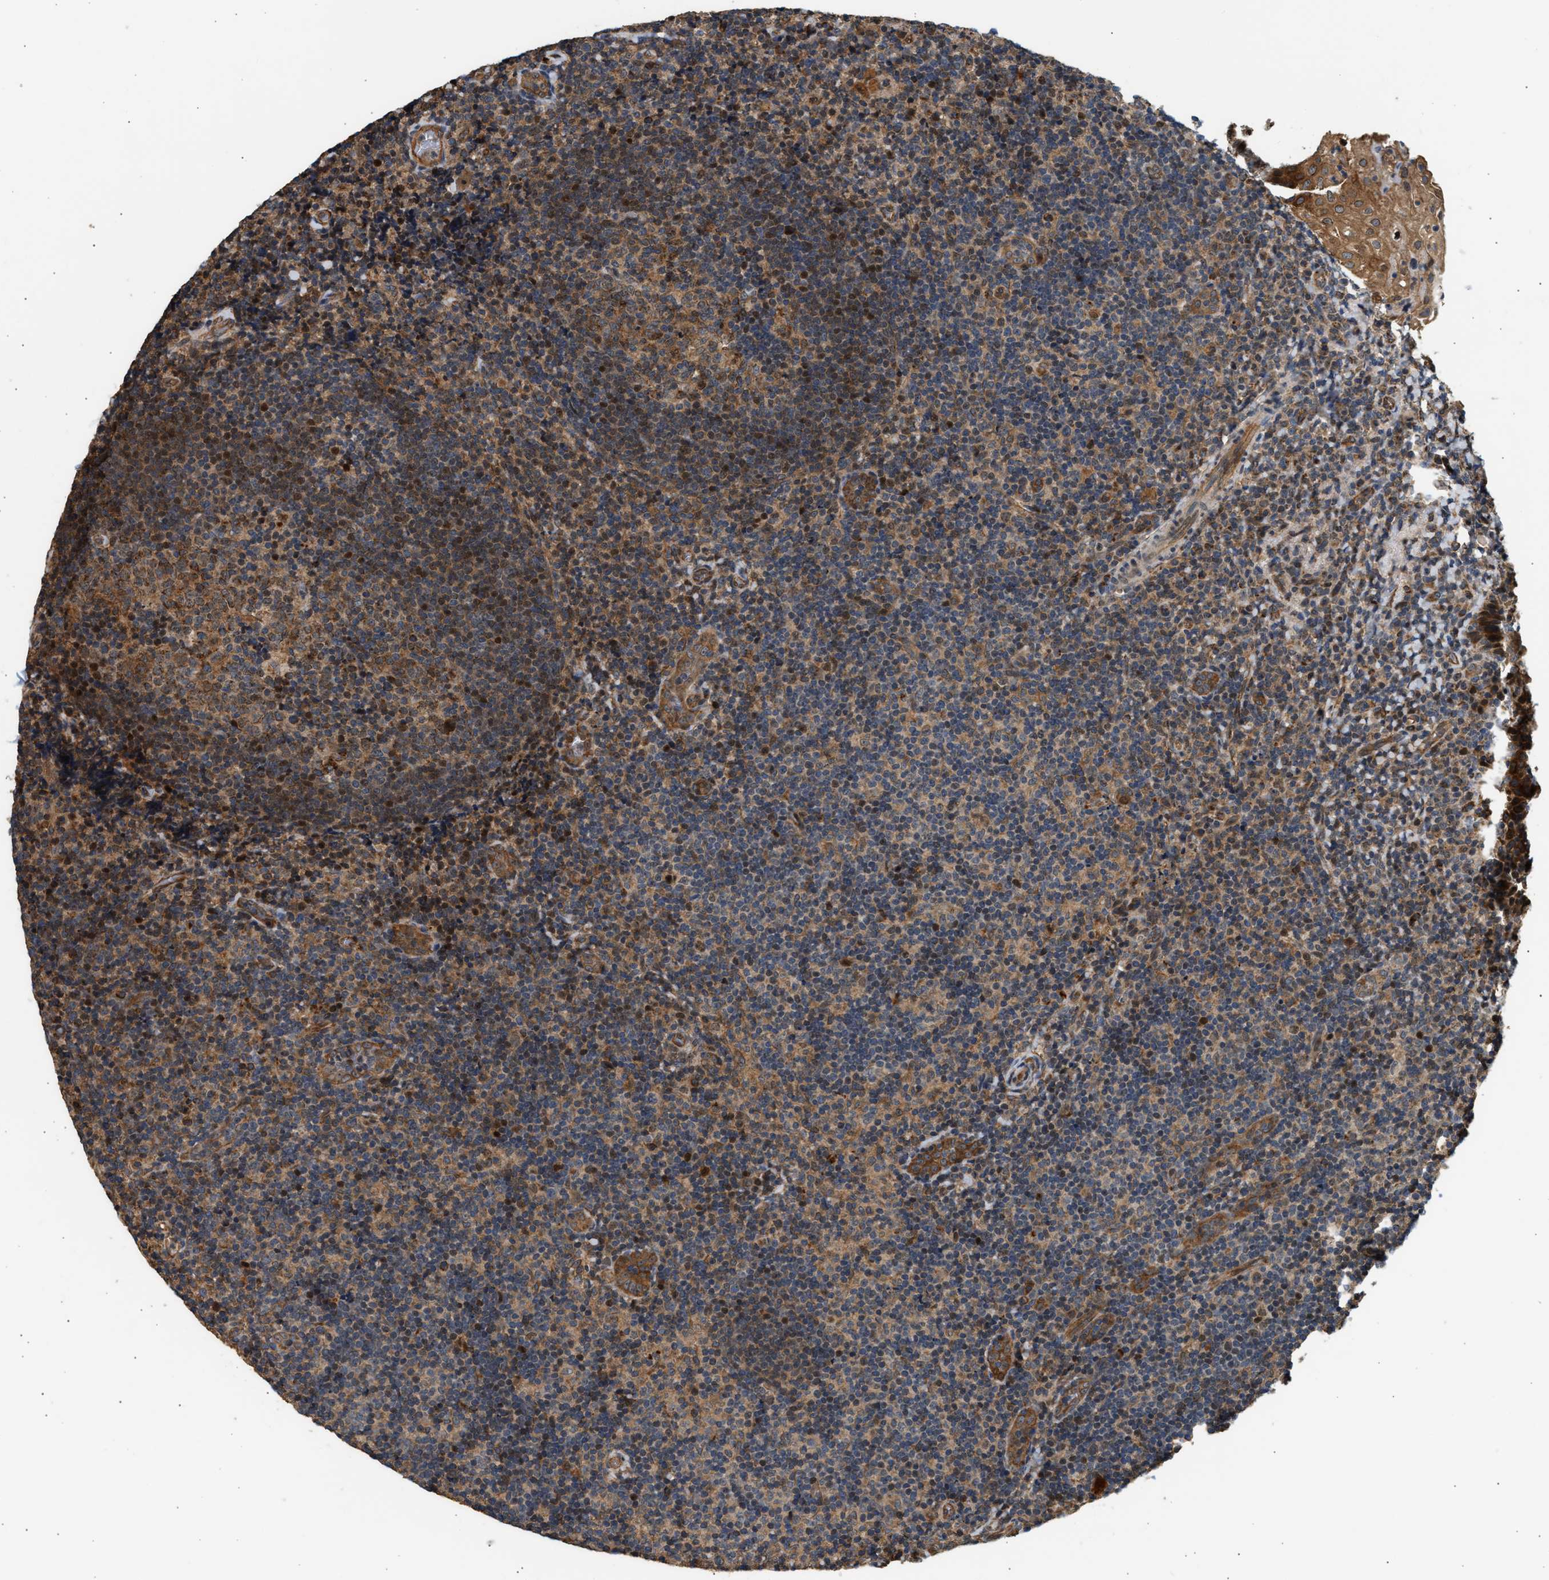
{"staining": {"intensity": "moderate", "quantity": ">75%", "location": "cytoplasmic/membranous"}, "tissue": "tonsil", "cell_type": "Germinal center cells", "image_type": "normal", "snomed": [{"axis": "morphology", "description": "Normal tissue, NOS"}, {"axis": "topography", "description": "Tonsil"}], "caption": "DAB immunohistochemical staining of normal tonsil demonstrates moderate cytoplasmic/membranous protein positivity in about >75% of germinal center cells. (DAB (3,3'-diaminobenzidine) IHC with brightfield microscopy, high magnification).", "gene": "DUSP14", "patient": {"sex": "male", "age": 37}}